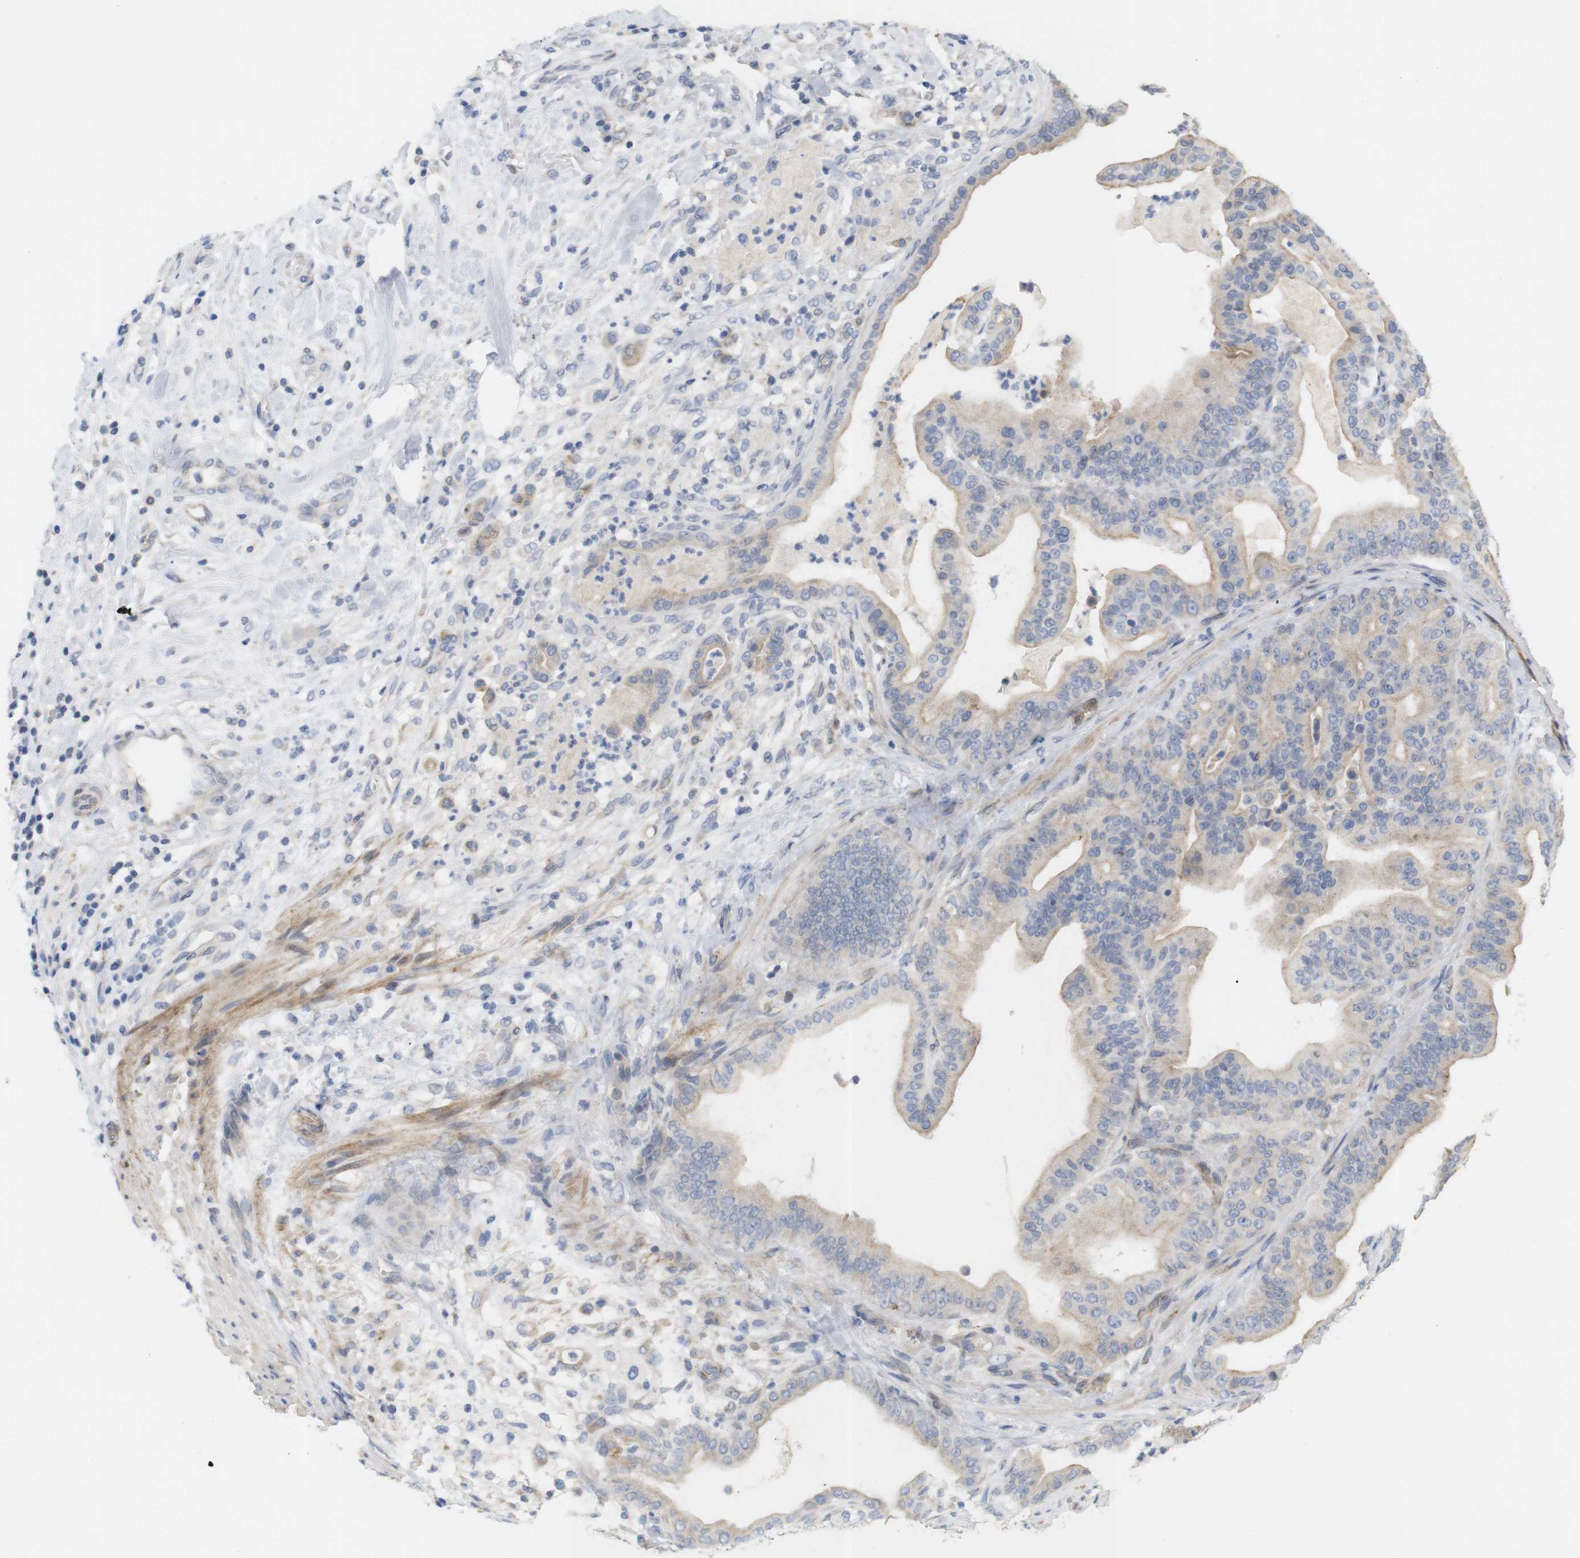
{"staining": {"intensity": "weak", "quantity": ">75%", "location": "cytoplasmic/membranous"}, "tissue": "pancreatic cancer", "cell_type": "Tumor cells", "image_type": "cancer", "snomed": [{"axis": "morphology", "description": "Adenocarcinoma, NOS"}, {"axis": "topography", "description": "Pancreas"}], "caption": "High-magnification brightfield microscopy of pancreatic cancer stained with DAB (brown) and counterstained with hematoxylin (blue). tumor cells exhibit weak cytoplasmic/membranous expression is appreciated in approximately>75% of cells.", "gene": "ITPR1", "patient": {"sex": "male", "age": 63}}